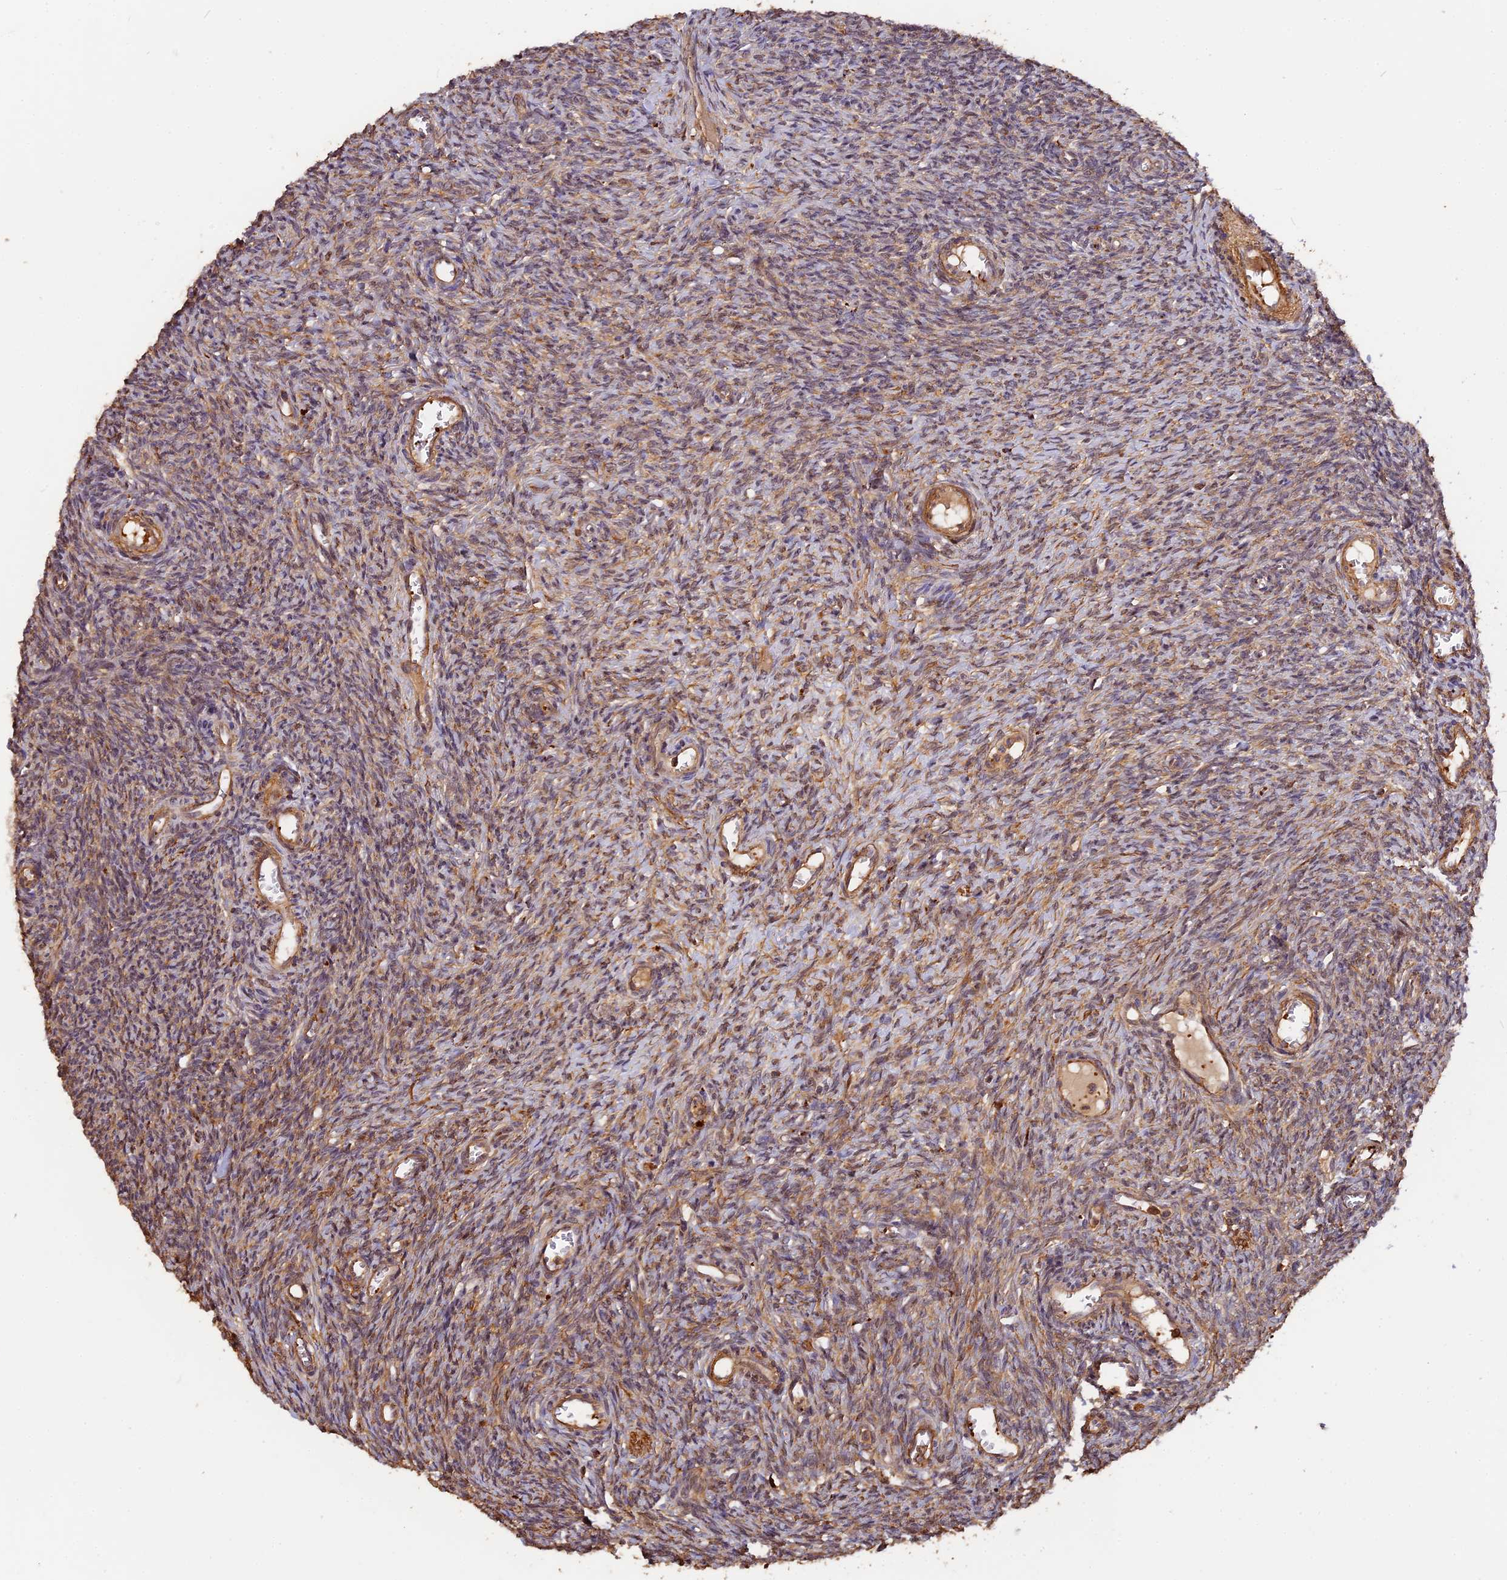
{"staining": {"intensity": "weak", "quantity": ">75%", "location": "cytoplasmic/membranous"}, "tissue": "ovary", "cell_type": "Ovarian stroma cells", "image_type": "normal", "snomed": [{"axis": "morphology", "description": "Normal tissue, NOS"}, {"axis": "topography", "description": "Ovary"}], "caption": "Ovary stained with a brown dye demonstrates weak cytoplasmic/membranous positive staining in approximately >75% of ovarian stroma cells.", "gene": "MMP15", "patient": {"sex": "female", "age": 44}}